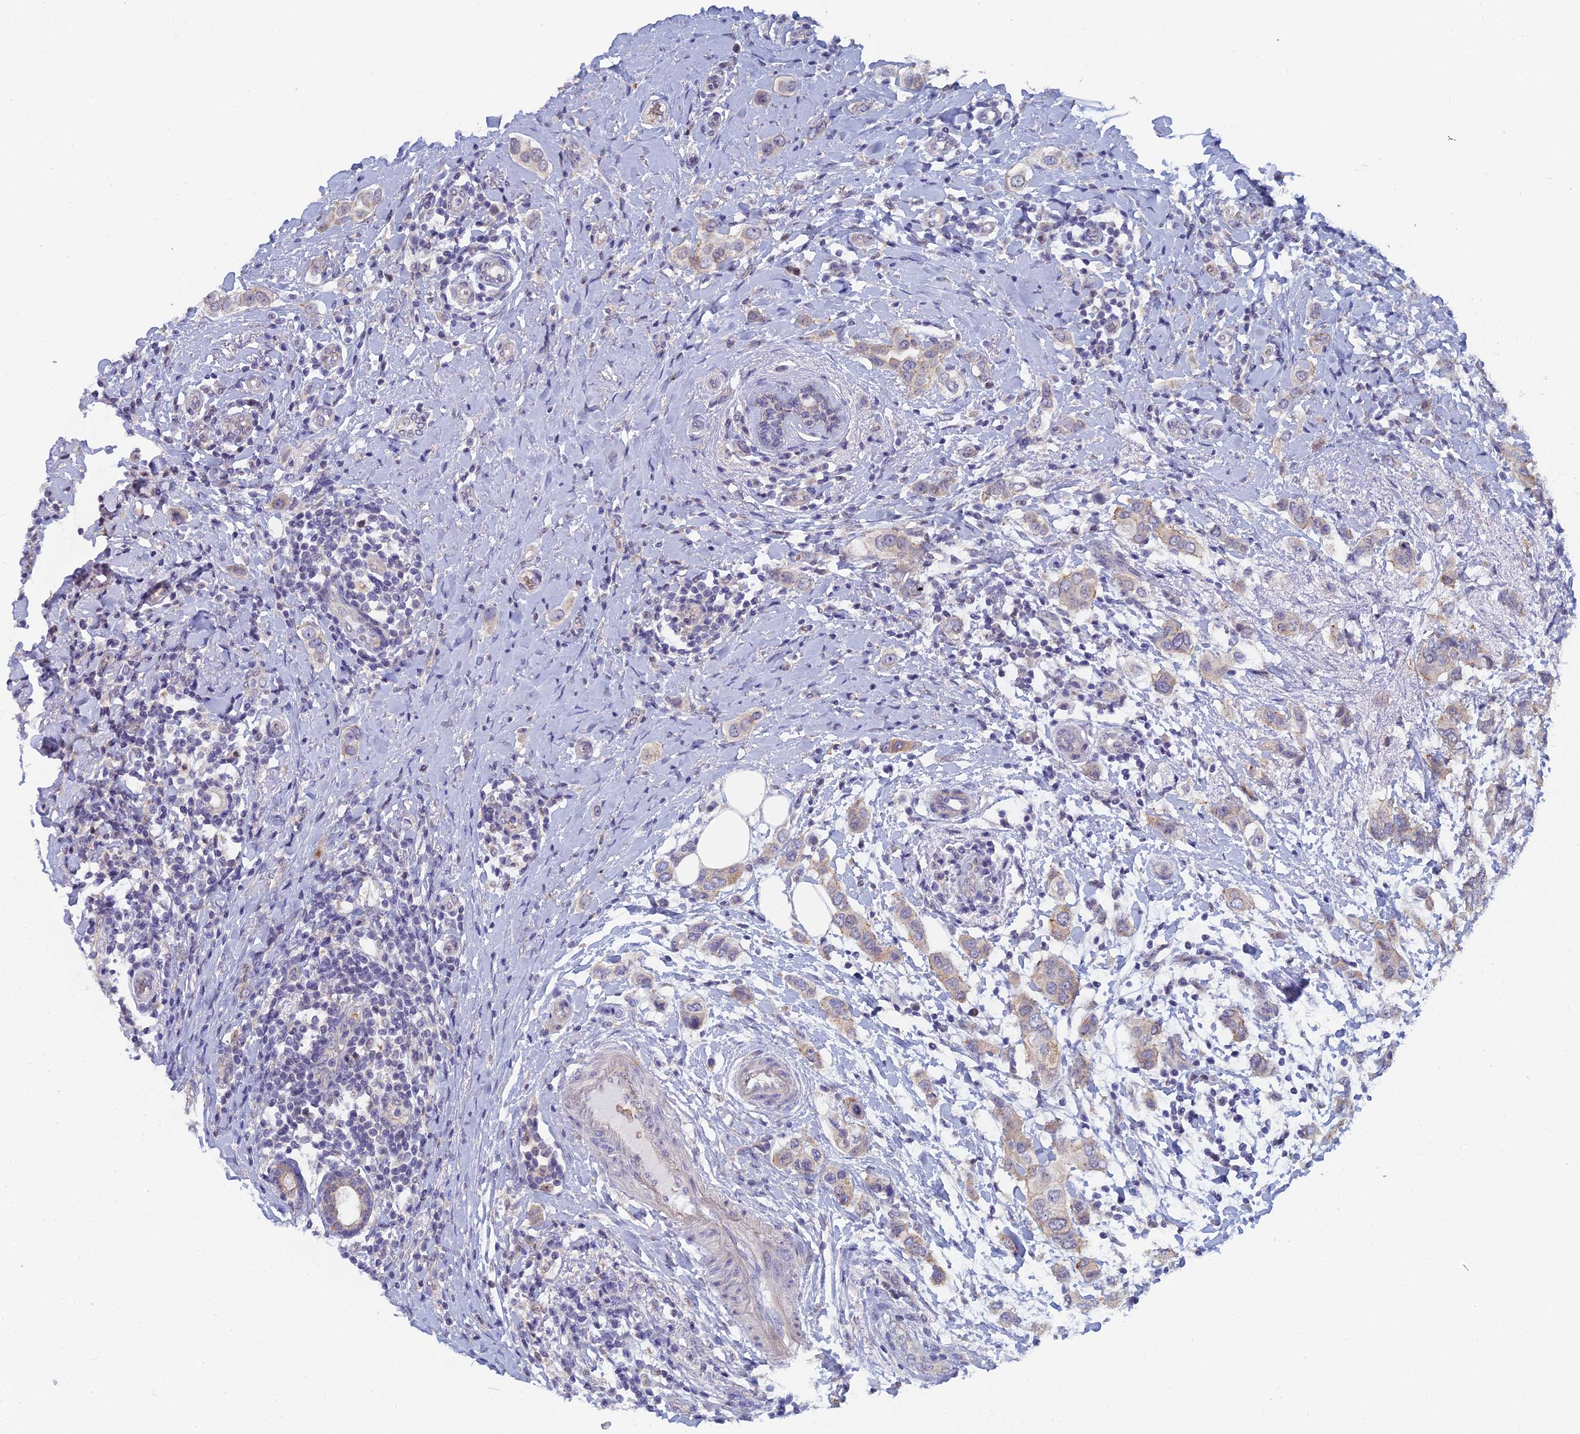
{"staining": {"intensity": "weak", "quantity": "<25%", "location": "cytoplasmic/membranous"}, "tissue": "breast cancer", "cell_type": "Tumor cells", "image_type": "cancer", "snomed": [{"axis": "morphology", "description": "Lobular carcinoma"}, {"axis": "topography", "description": "Breast"}], "caption": "Immunohistochemistry (IHC) of breast lobular carcinoma reveals no expression in tumor cells. The staining is performed using DAB brown chromogen with nuclei counter-stained in using hematoxylin.", "gene": "GIPC1", "patient": {"sex": "female", "age": 51}}